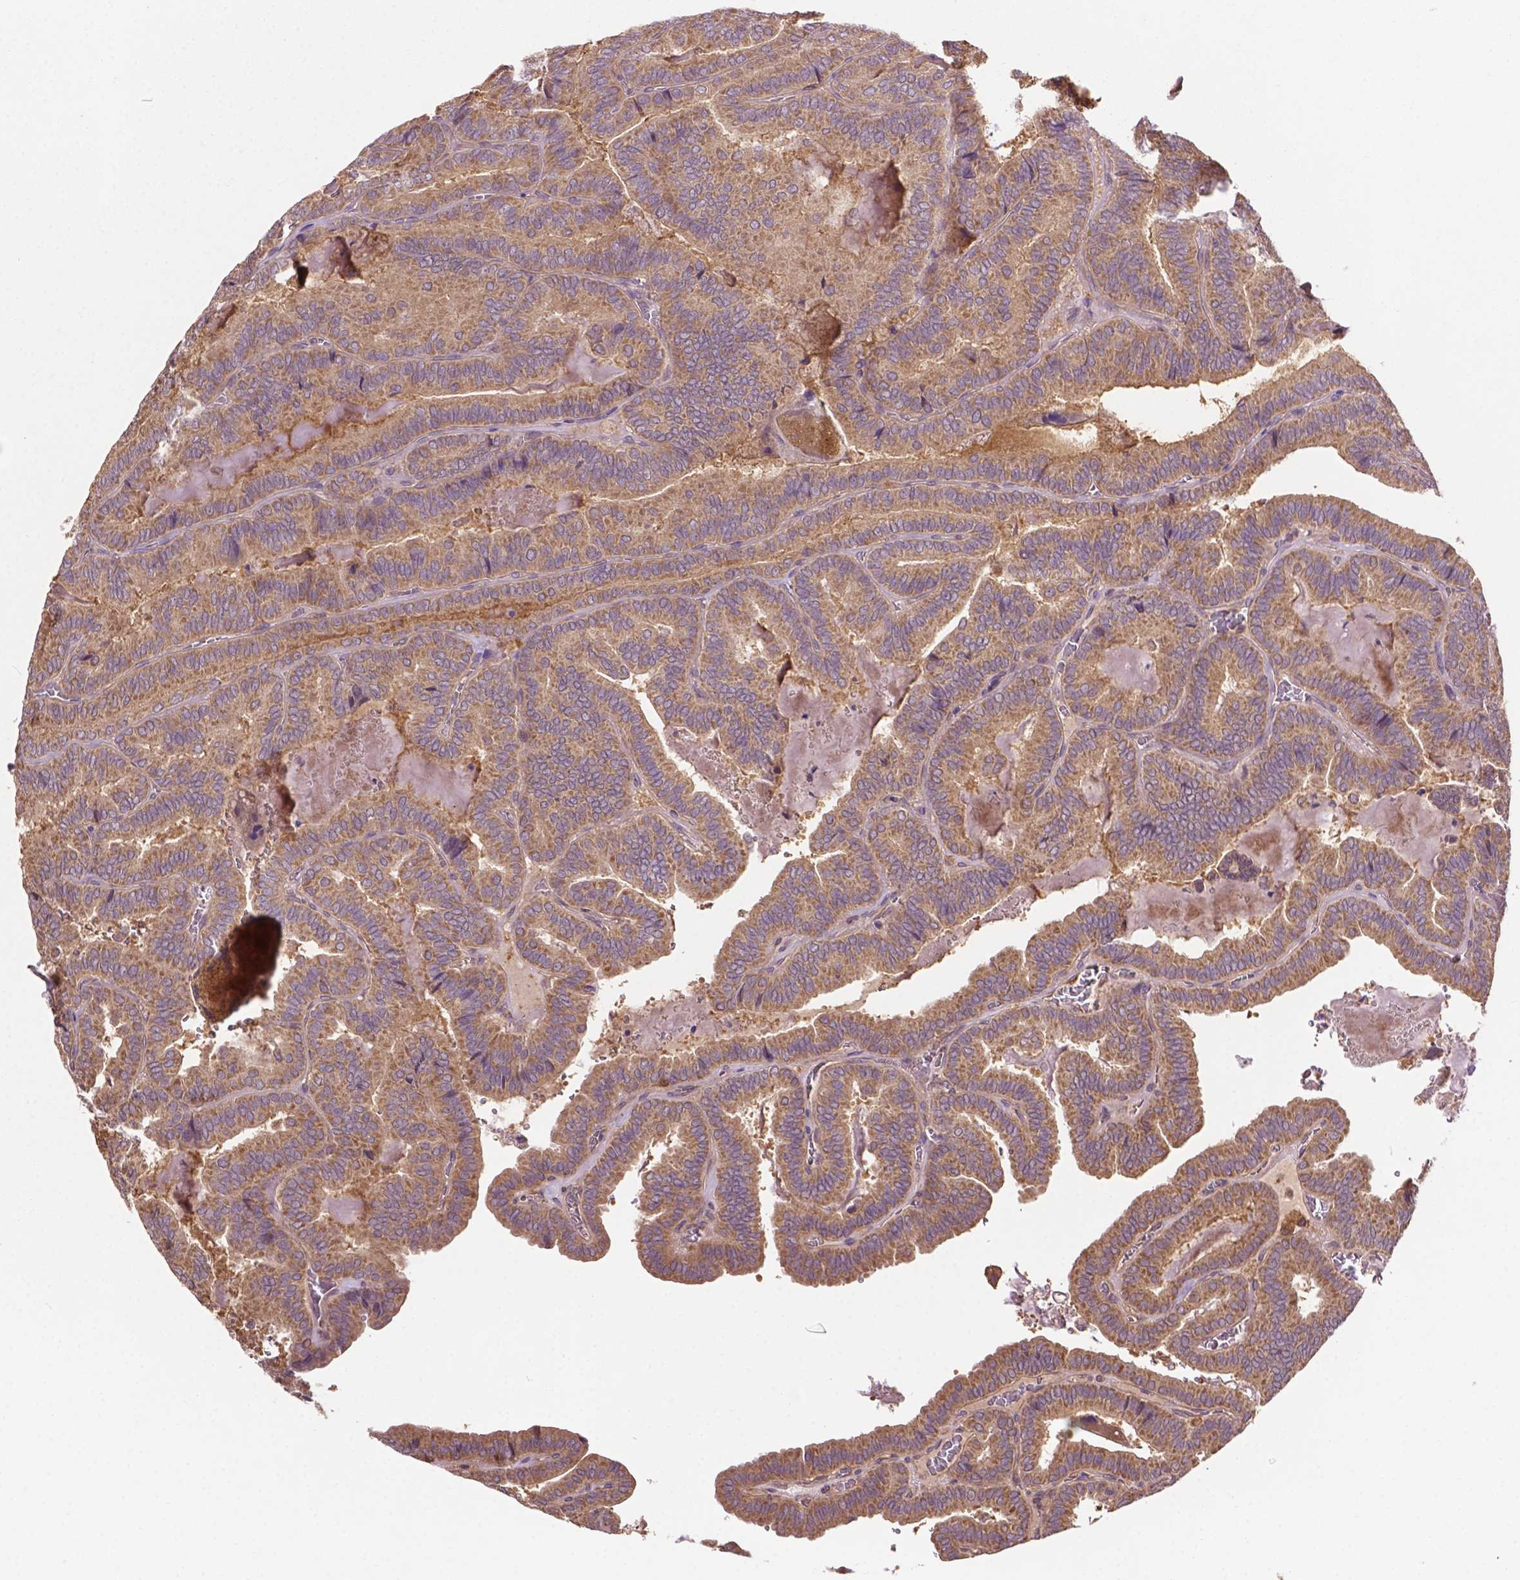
{"staining": {"intensity": "moderate", "quantity": ">75%", "location": "cytoplasmic/membranous"}, "tissue": "thyroid cancer", "cell_type": "Tumor cells", "image_type": "cancer", "snomed": [{"axis": "morphology", "description": "Papillary adenocarcinoma, NOS"}, {"axis": "topography", "description": "Thyroid gland"}], "caption": "Protein expression analysis of human thyroid cancer reveals moderate cytoplasmic/membranous positivity in about >75% of tumor cells.", "gene": "GJA9", "patient": {"sex": "female", "age": 75}}